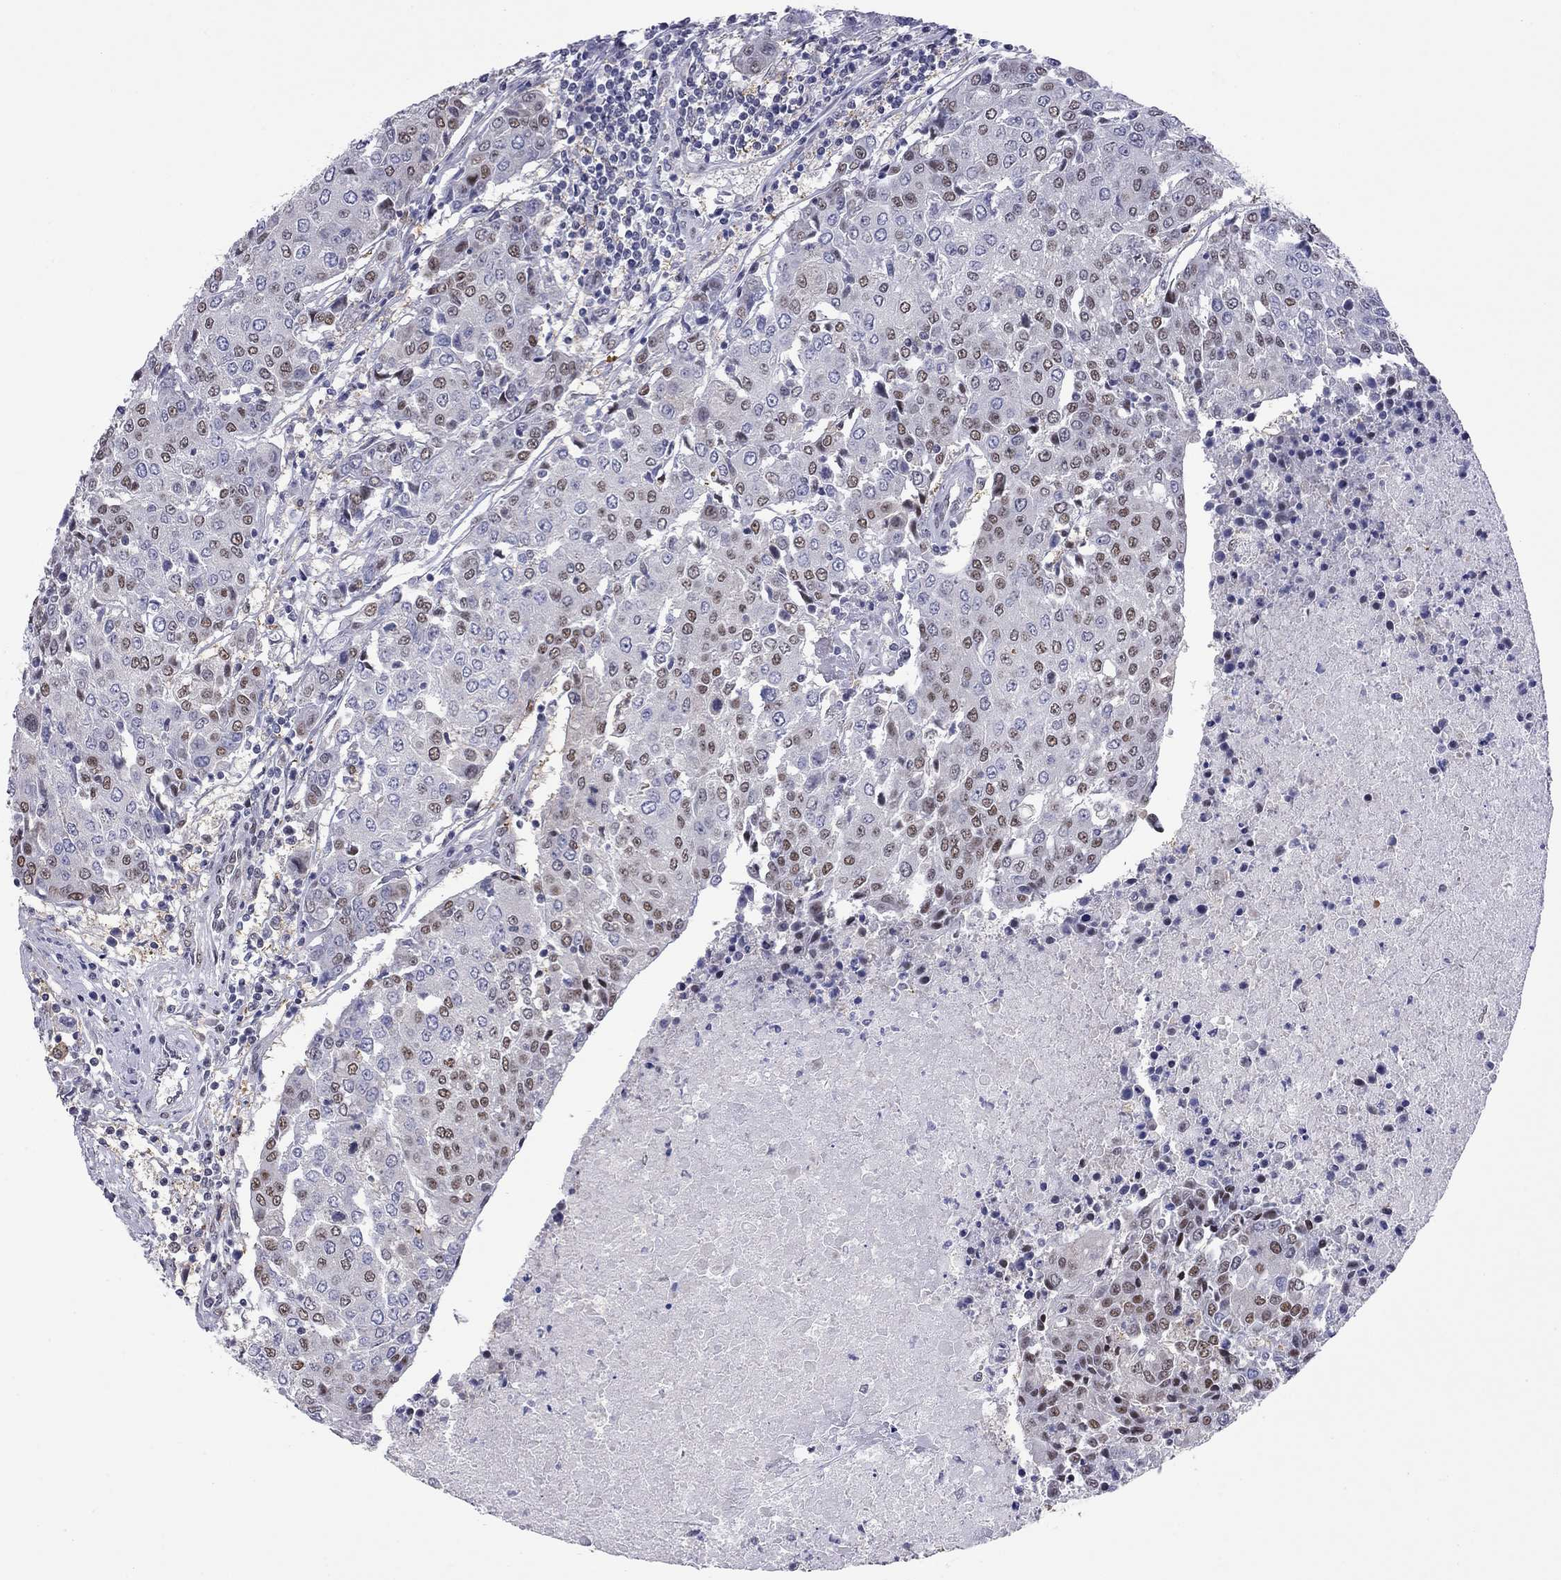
{"staining": {"intensity": "moderate", "quantity": "25%-75%", "location": "nuclear"}, "tissue": "urothelial cancer", "cell_type": "Tumor cells", "image_type": "cancer", "snomed": [{"axis": "morphology", "description": "Urothelial carcinoma, High grade"}, {"axis": "topography", "description": "Urinary bladder"}], "caption": "Tumor cells reveal medium levels of moderate nuclear expression in approximately 25%-75% of cells in urothelial carcinoma (high-grade).", "gene": "DOT1L", "patient": {"sex": "female", "age": 85}}